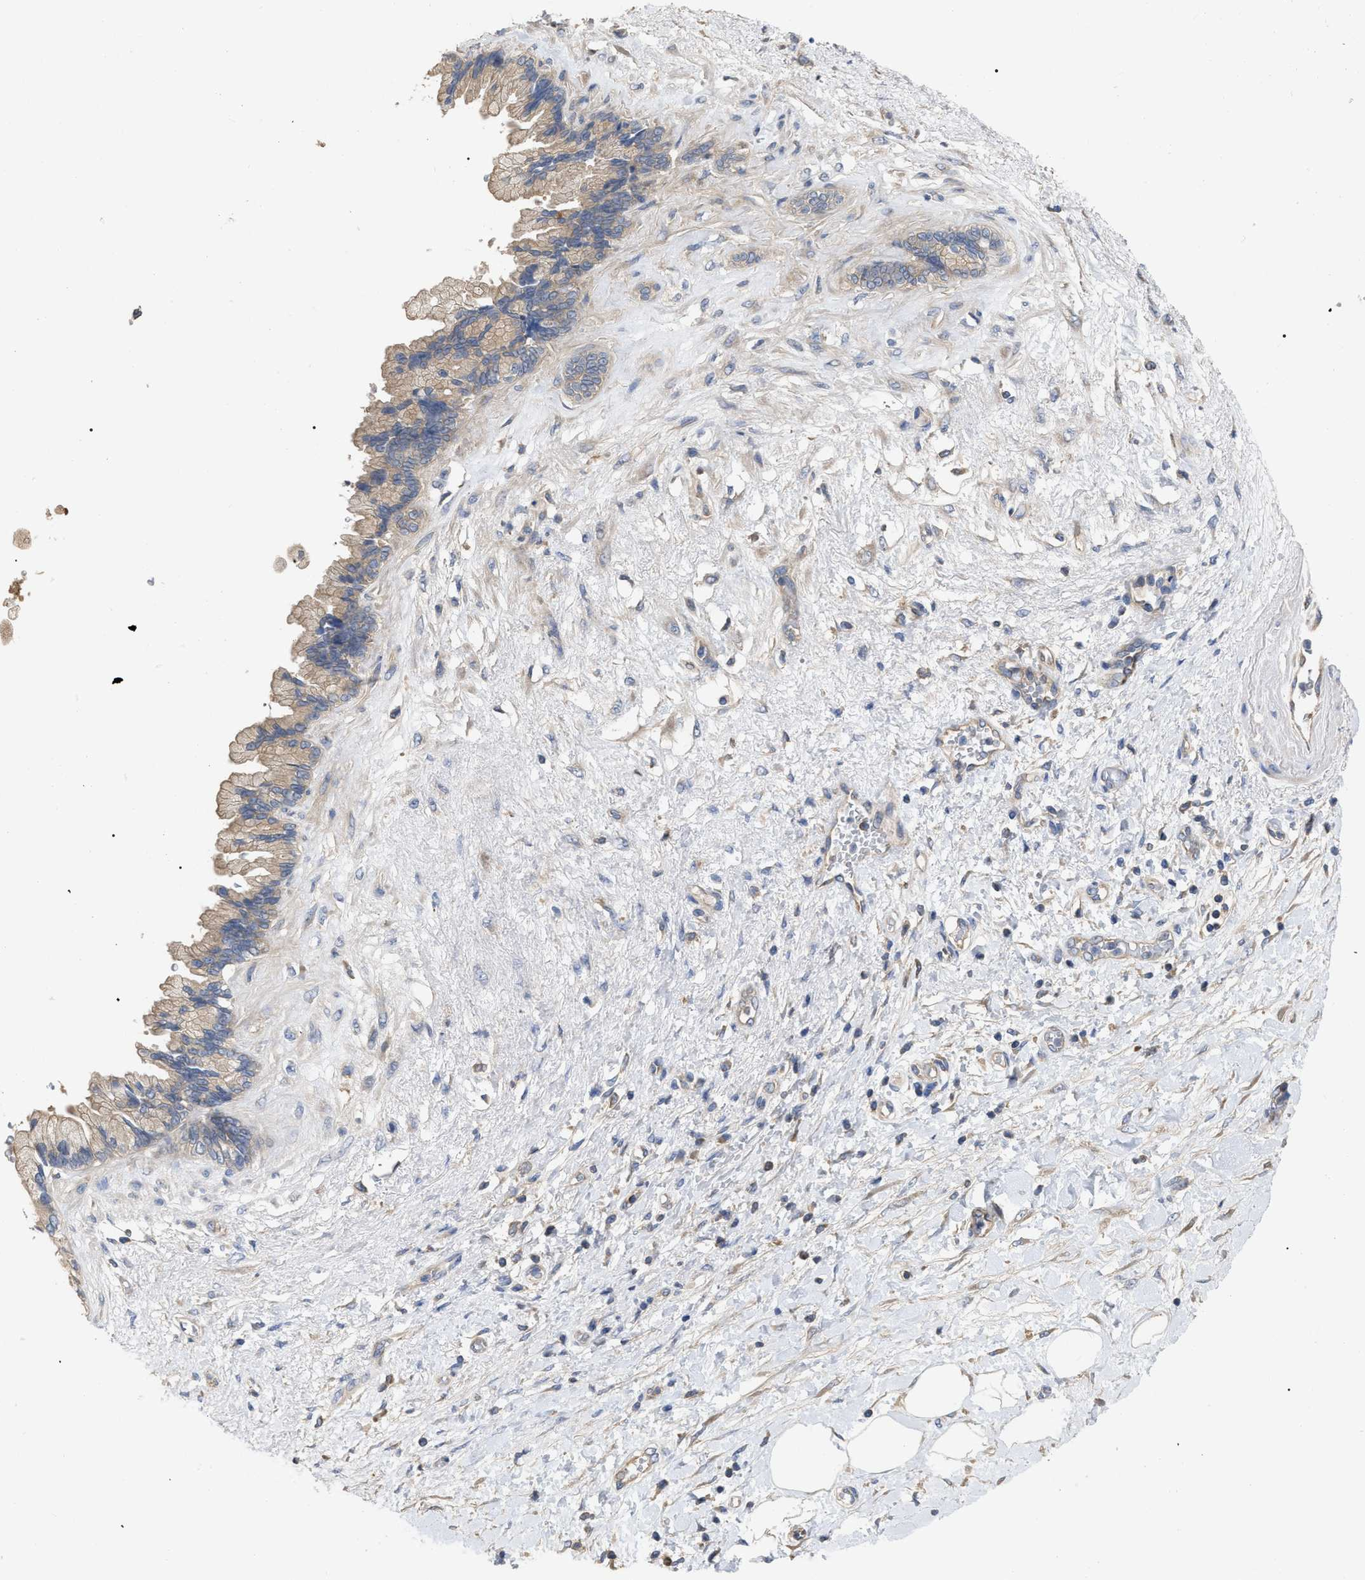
{"staining": {"intensity": "weak", "quantity": ">75%", "location": "cytoplasmic/membranous"}, "tissue": "pancreatic cancer", "cell_type": "Tumor cells", "image_type": "cancer", "snomed": [{"axis": "morphology", "description": "Adenocarcinoma, NOS"}, {"axis": "topography", "description": "Pancreas"}], "caption": "Pancreatic cancer stained for a protein (brown) exhibits weak cytoplasmic/membranous positive staining in approximately >75% of tumor cells.", "gene": "RAP1GDS1", "patient": {"sex": "female", "age": 60}}